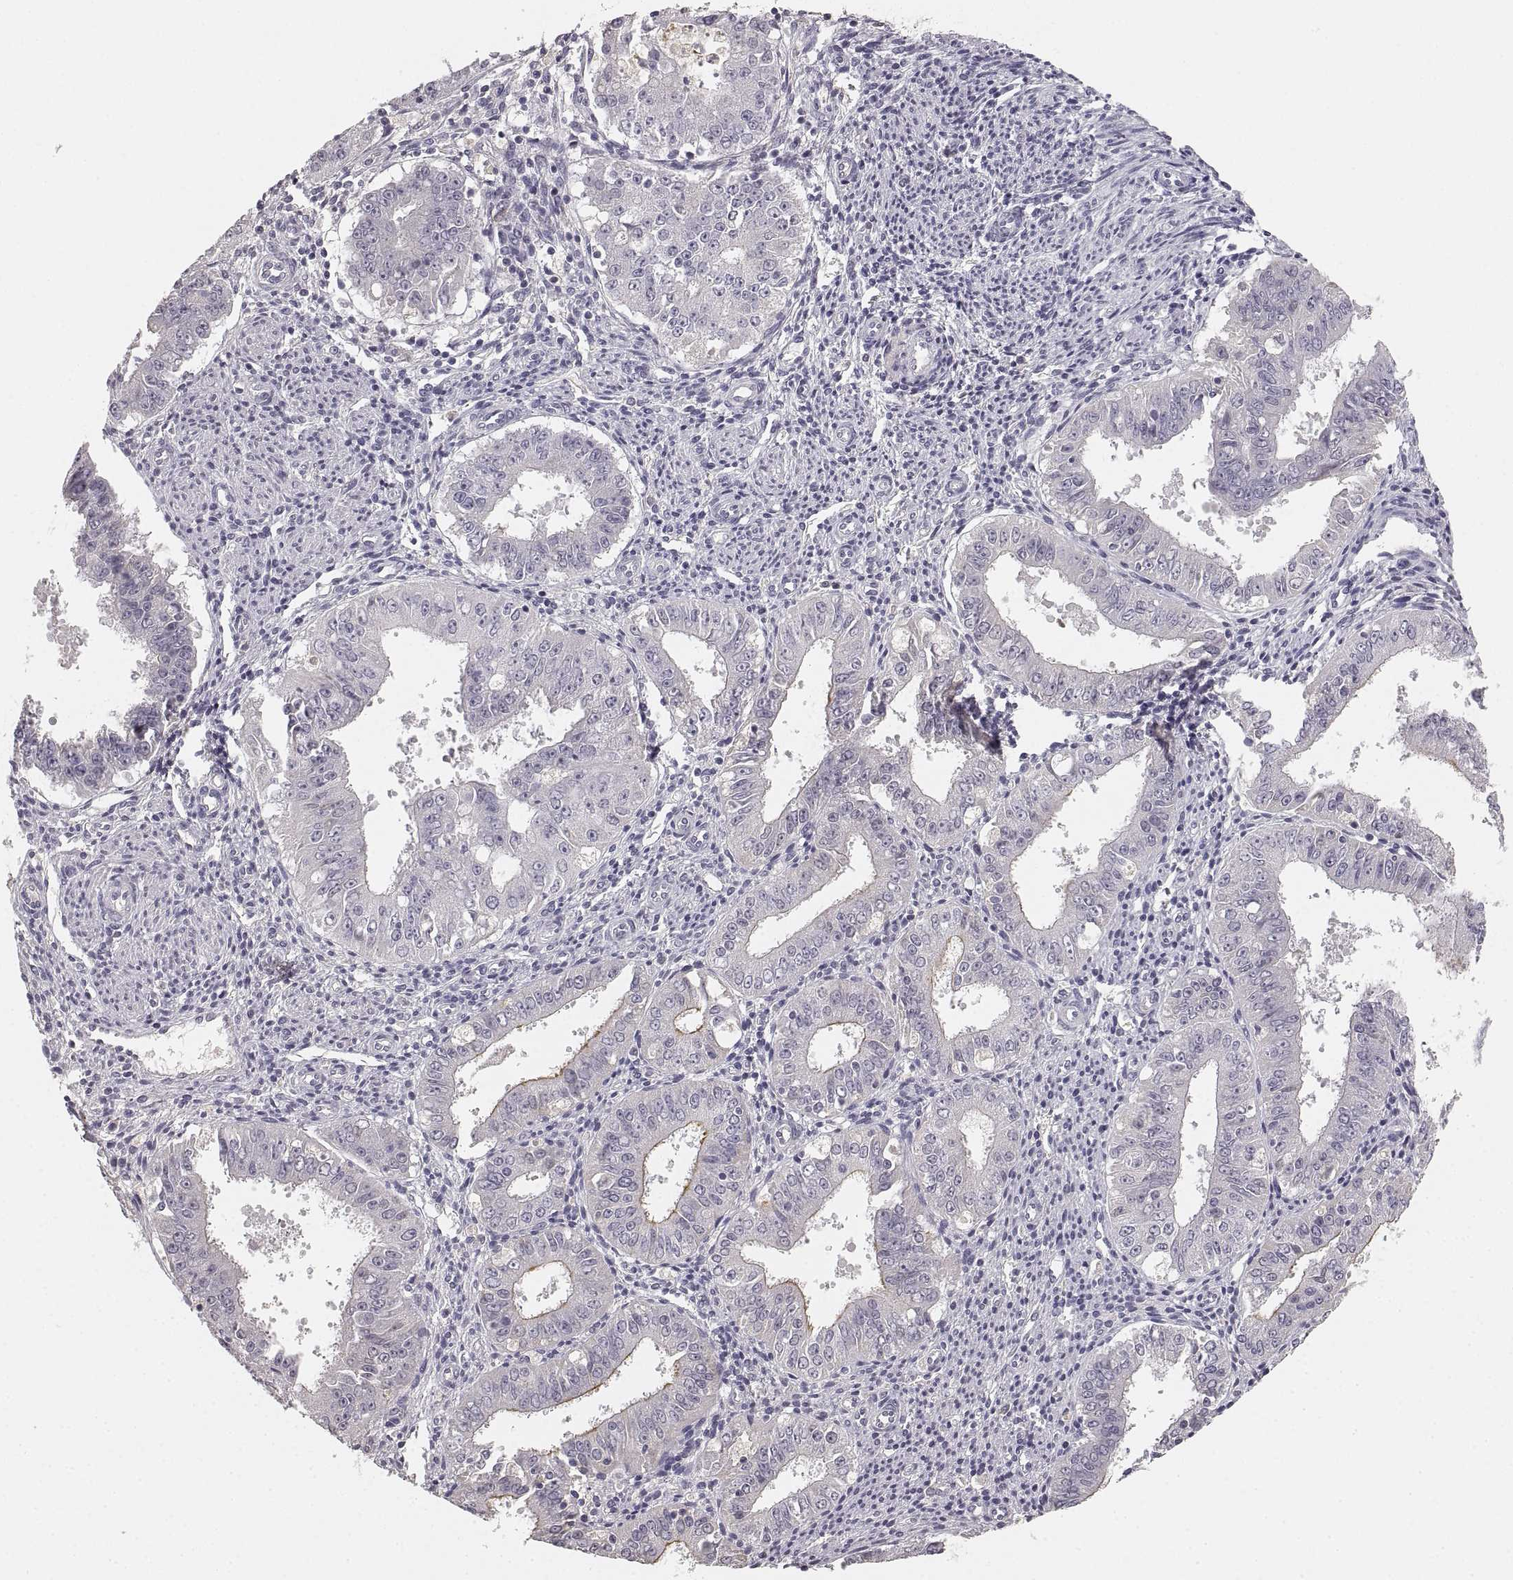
{"staining": {"intensity": "moderate", "quantity": "<25%", "location": "cytoplasmic/membranous"}, "tissue": "ovarian cancer", "cell_type": "Tumor cells", "image_type": "cancer", "snomed": [{"axis": "morphology", "description": "Carcinoma, endometroid"}, {"axis": "topography", "description": "Ovary"}], "caption": "A brown stain labels moderate cytoplasmic/membranous expression of a protein in ovarian cancer (endometroid carcinoma) tumor cells.", "gene": "RUNDC3A", "patient": {"sex": "female", "age": 42}}